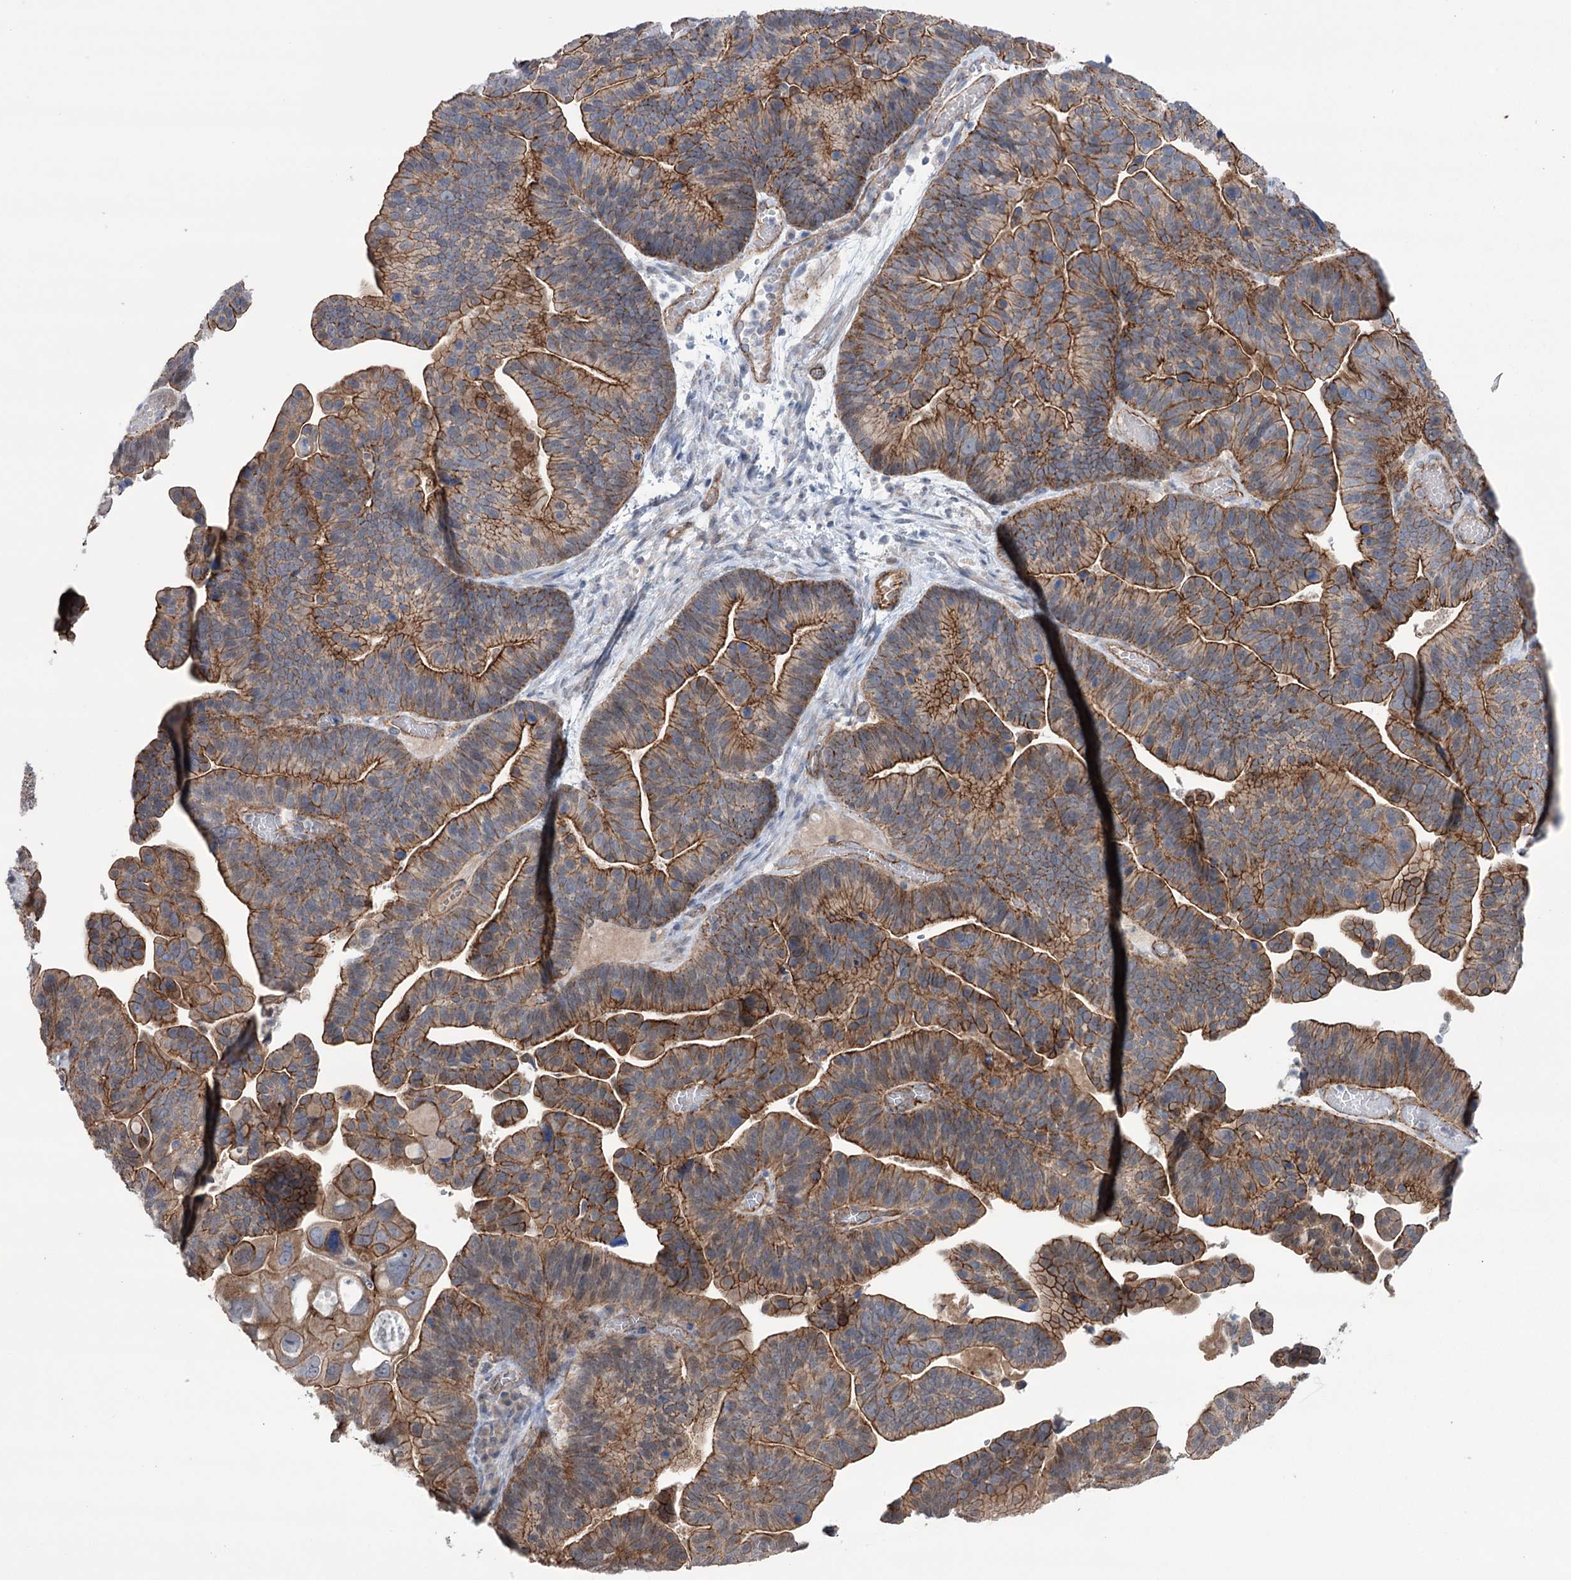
{"staining": {"intensity": "moderate", "quantity": ">75%", "location": "cytoplasmic/membranous"}, "tissue": "ovarian cancer", "cell_type": "Tumor cells", "image_type": "cancer", "snomed": [{"axis": "morphology", "description": "Cystadenocarcinoma, serous, NOS"}, {"axis": "topography", "description": "Ovary"}], "caption": "A brown stain labels moderate cytoplasmic/membranous staining of a protein in ovarian serous cystadenocarcinoma tumor cells.", "gene": "TRIM71", "patient": {"sex": "female", "age": 56}}